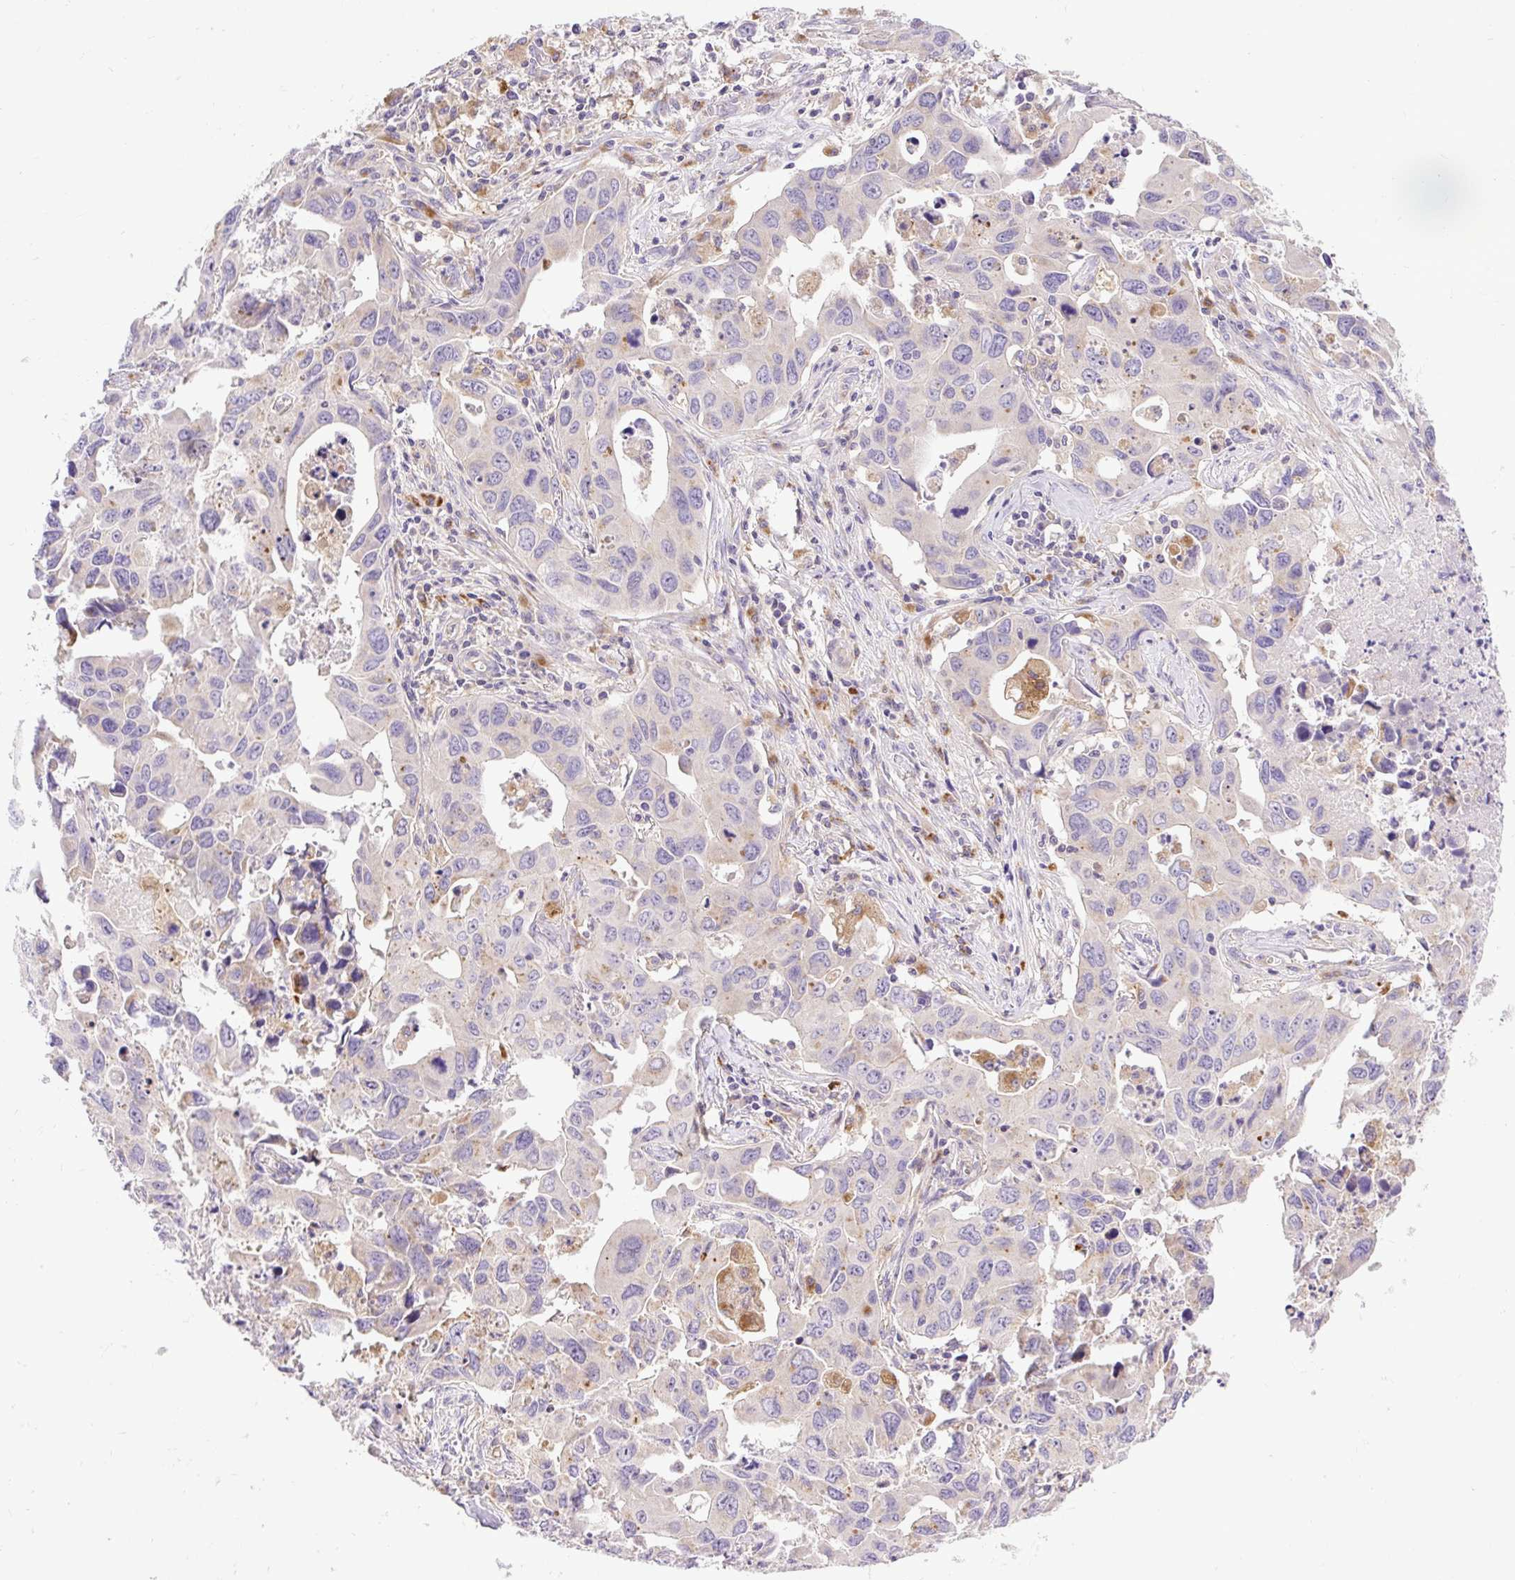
{"staining": {"intensity": "weak", "quantity": "<25%", "location": "cytoplasmic/membranous"}, "tissue": "lung cancer", "cell_type": "Tumor cells", "image_type": "cancer", "snomed": [{"axis": "morphology", "description": "Adenocarcinoma, NOS"}, {"axis": "topography", "description": "Lung"}], "caption": "IHC histopathology image of human adenocarcinoma (lung) stained for a protein (brown), which exhibits no staining in tumor cells.", "gene": "HEXB", "patient": {"sex": "male", "age": 64}}